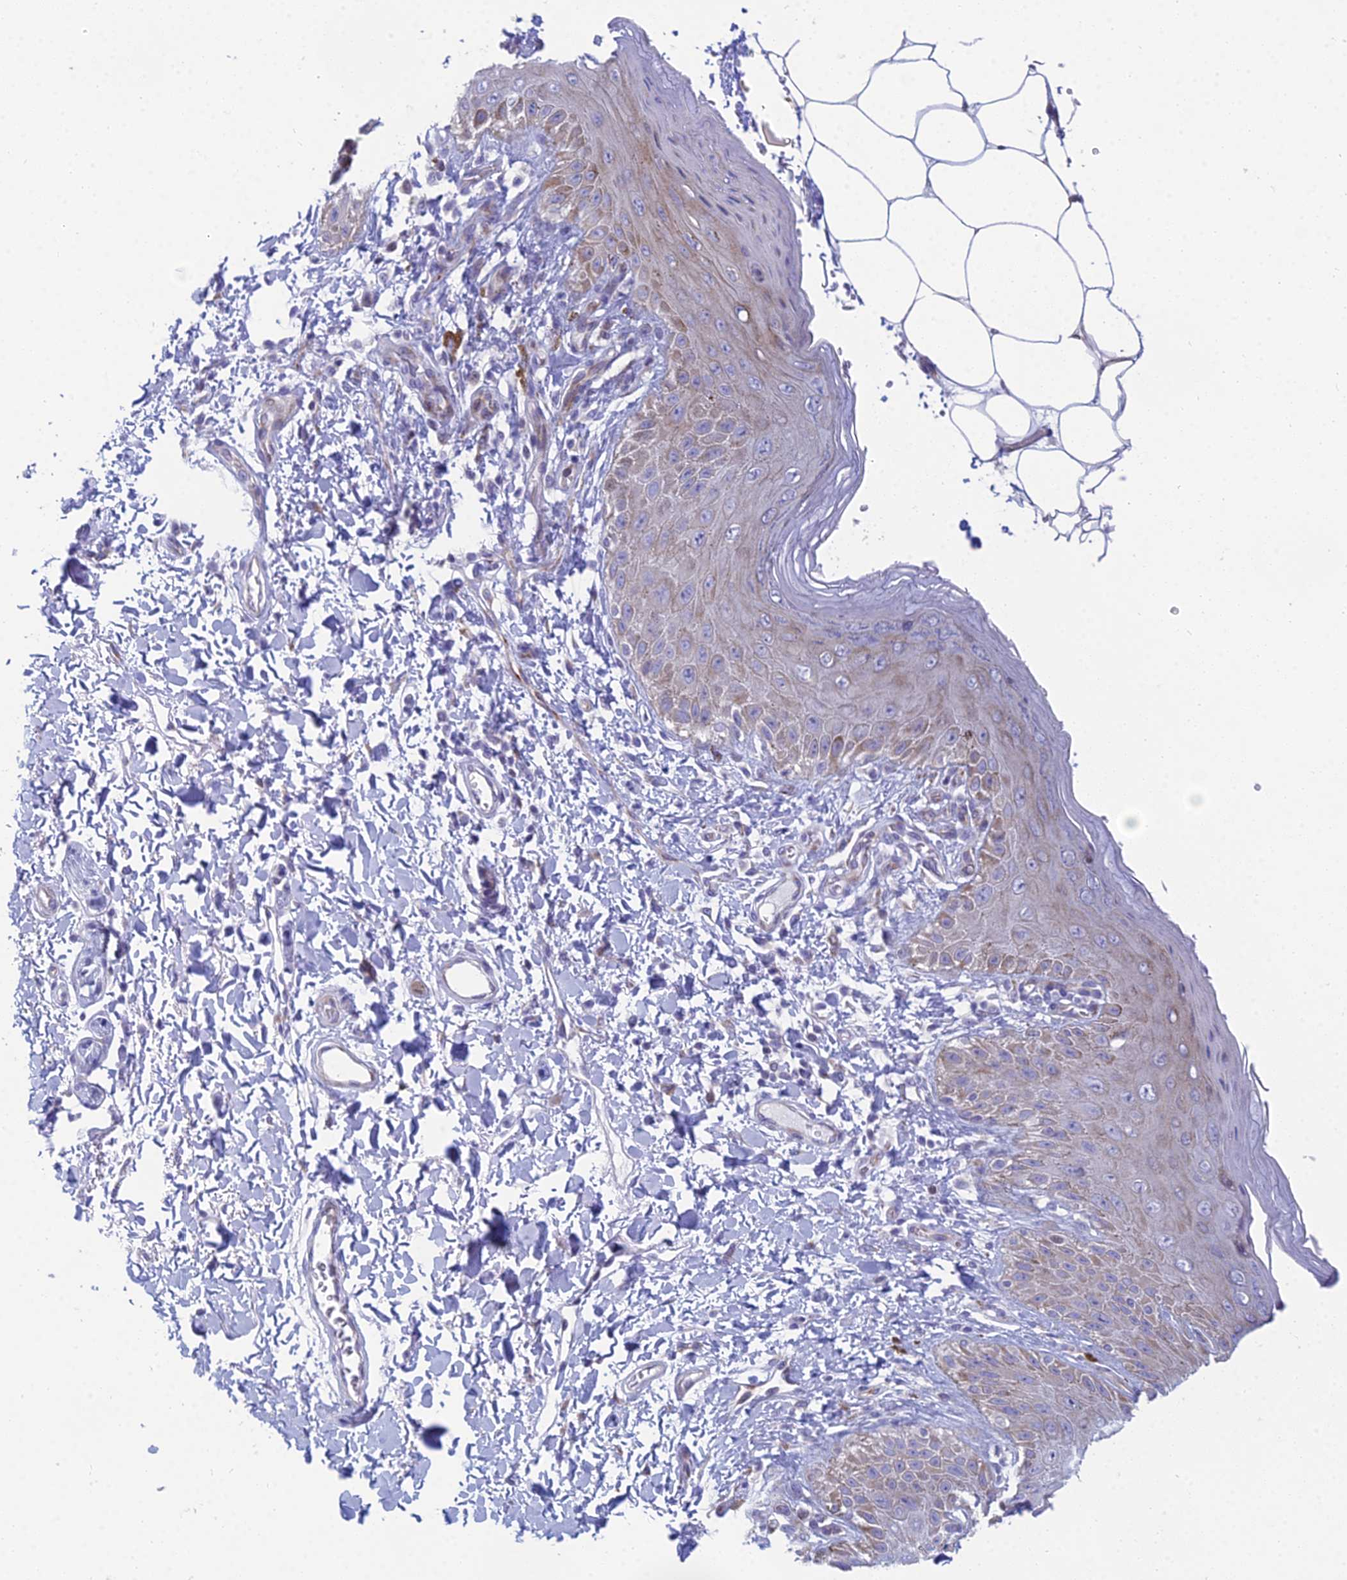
{"staining": {"intensity": "weak", "quantity": "25%-75%", "location": "cytoplasmic/membranous"}, "tissue": "skin", "cell_type": "Epidermal cells", "image_type": "normal", "snomed": [{"axis": "morphology", "description": "Normal tissue, NOS"}, {"axis": "topography", "description": "Anal"}], "caption": "Immunohistochemistry (IHC) staining of benign skin, which reveals low levels of weak cytoplasmic/membranous expression in approximately 25%-75% of epidermal cells indicating weak cytoplasmic/membranous protein positivity. The staining was performed using DAB (3,3'-diaminobenzidine) (brown) for protein detection and nuclei were counterstained in hematoxylin (blue).", "gene": "PRR13", "patient": {"sex": "male", "age": 44}}